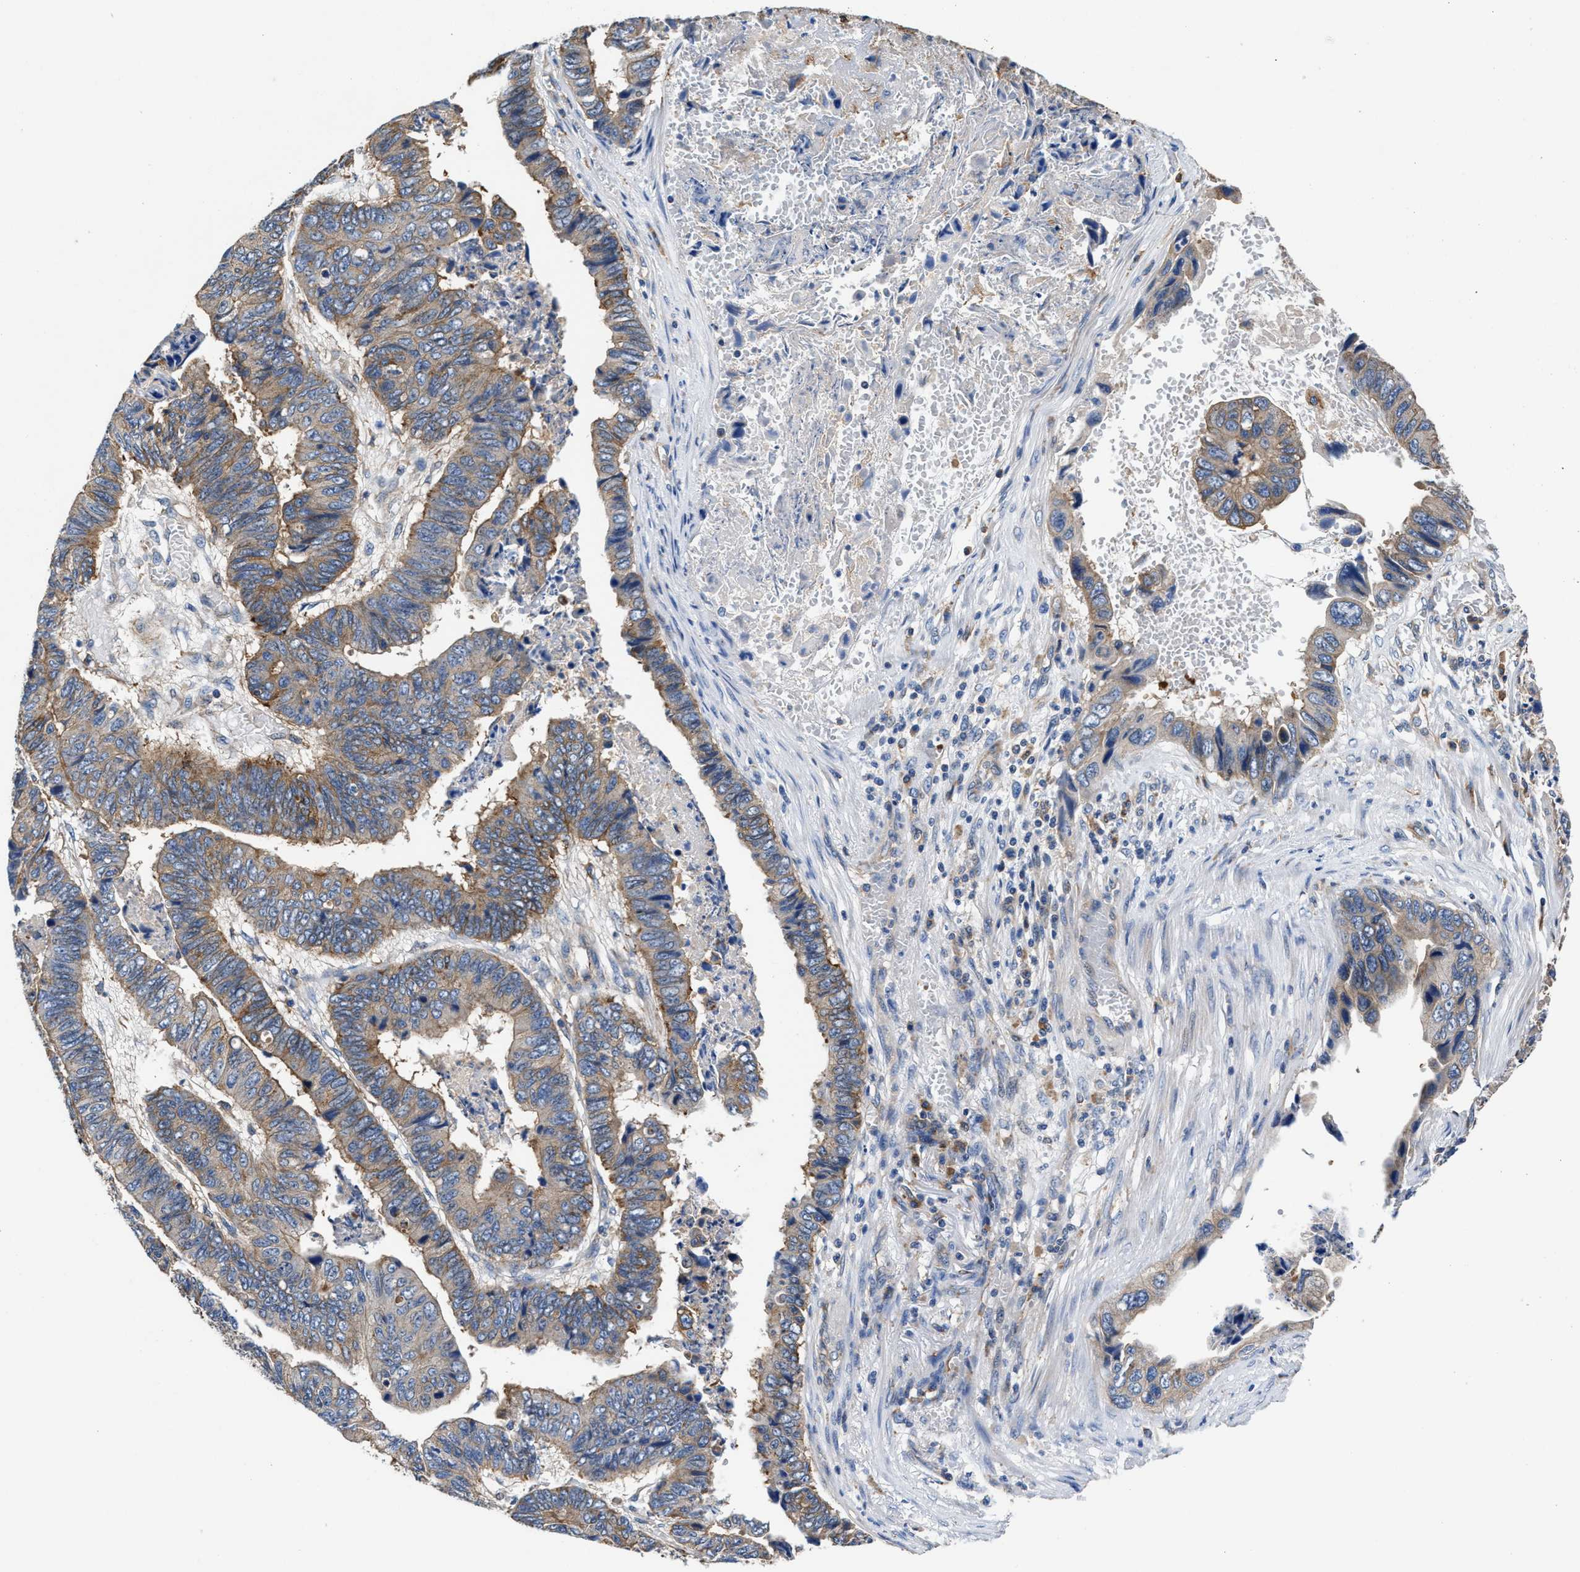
{"staining": {"intensity": "moderate", "quantity": ">75%", "location": "cytoplasmic/membranous"}, "tissue": "stomach cancer", "cell_type": "Tumor cells", "image_type": "cancer", "snomed": [{"axis": "morphology", "description": "Adenocarcinoma, NOS"}, {"axis": "topography", "description": "Stomach, lower"}], "caption": "This image reveals IHC staining of human adenocarcinoma (stomach), with medium moderate cytoplasmic/membranous positivity in about >75% of tumor cells.", "gene": "PPP1R9B", "patient": {"sex": "male", "age": 77}}